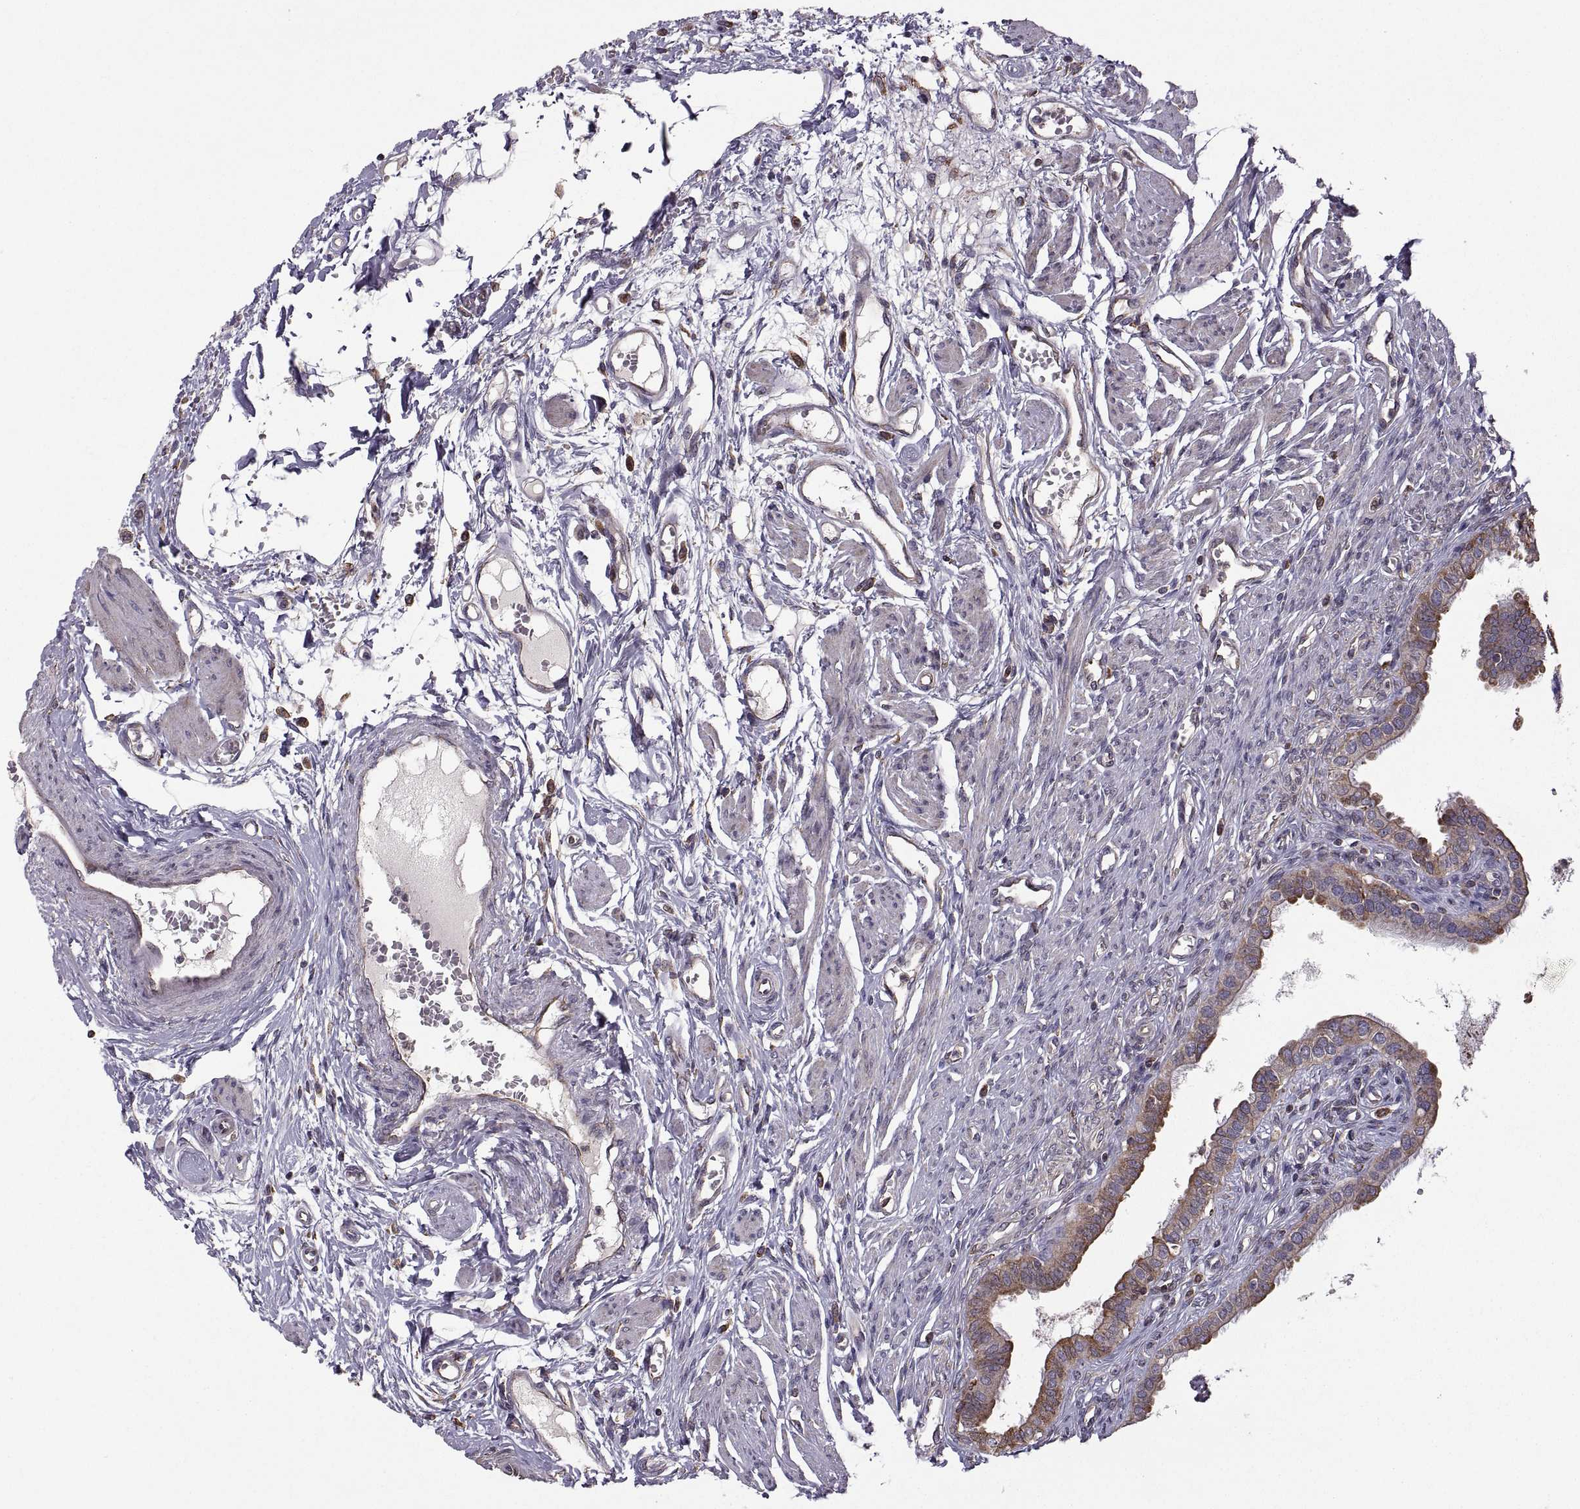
{"staining": {"intensity": "strong", "quantity": "<25%", "location": "cytoplasmic/membranous"}, "tissue": "fallopian tube", "cell_type": "Glandular cells", "image_type": "normal", "snomed": [{"axis": "morphology", "description": "Normal tissue, NOS"}, {"axis": "morphology", "description": "Carcinoma, endometroid"}, {"axis": "topography", "description": "Fallopian tube"}, {"axis": "topography", "description": "Ovary"}], "caption": "Immunohistochemistry (IHC) micrograph of benign human fallopian tube stained for a protein (brown), which exhibits medium levels of strong cytoplasmic/membranous staining in about <25% of glandular cells.", "gene": "PDIA3", "patient": {"sex": "female", "age": 42}}